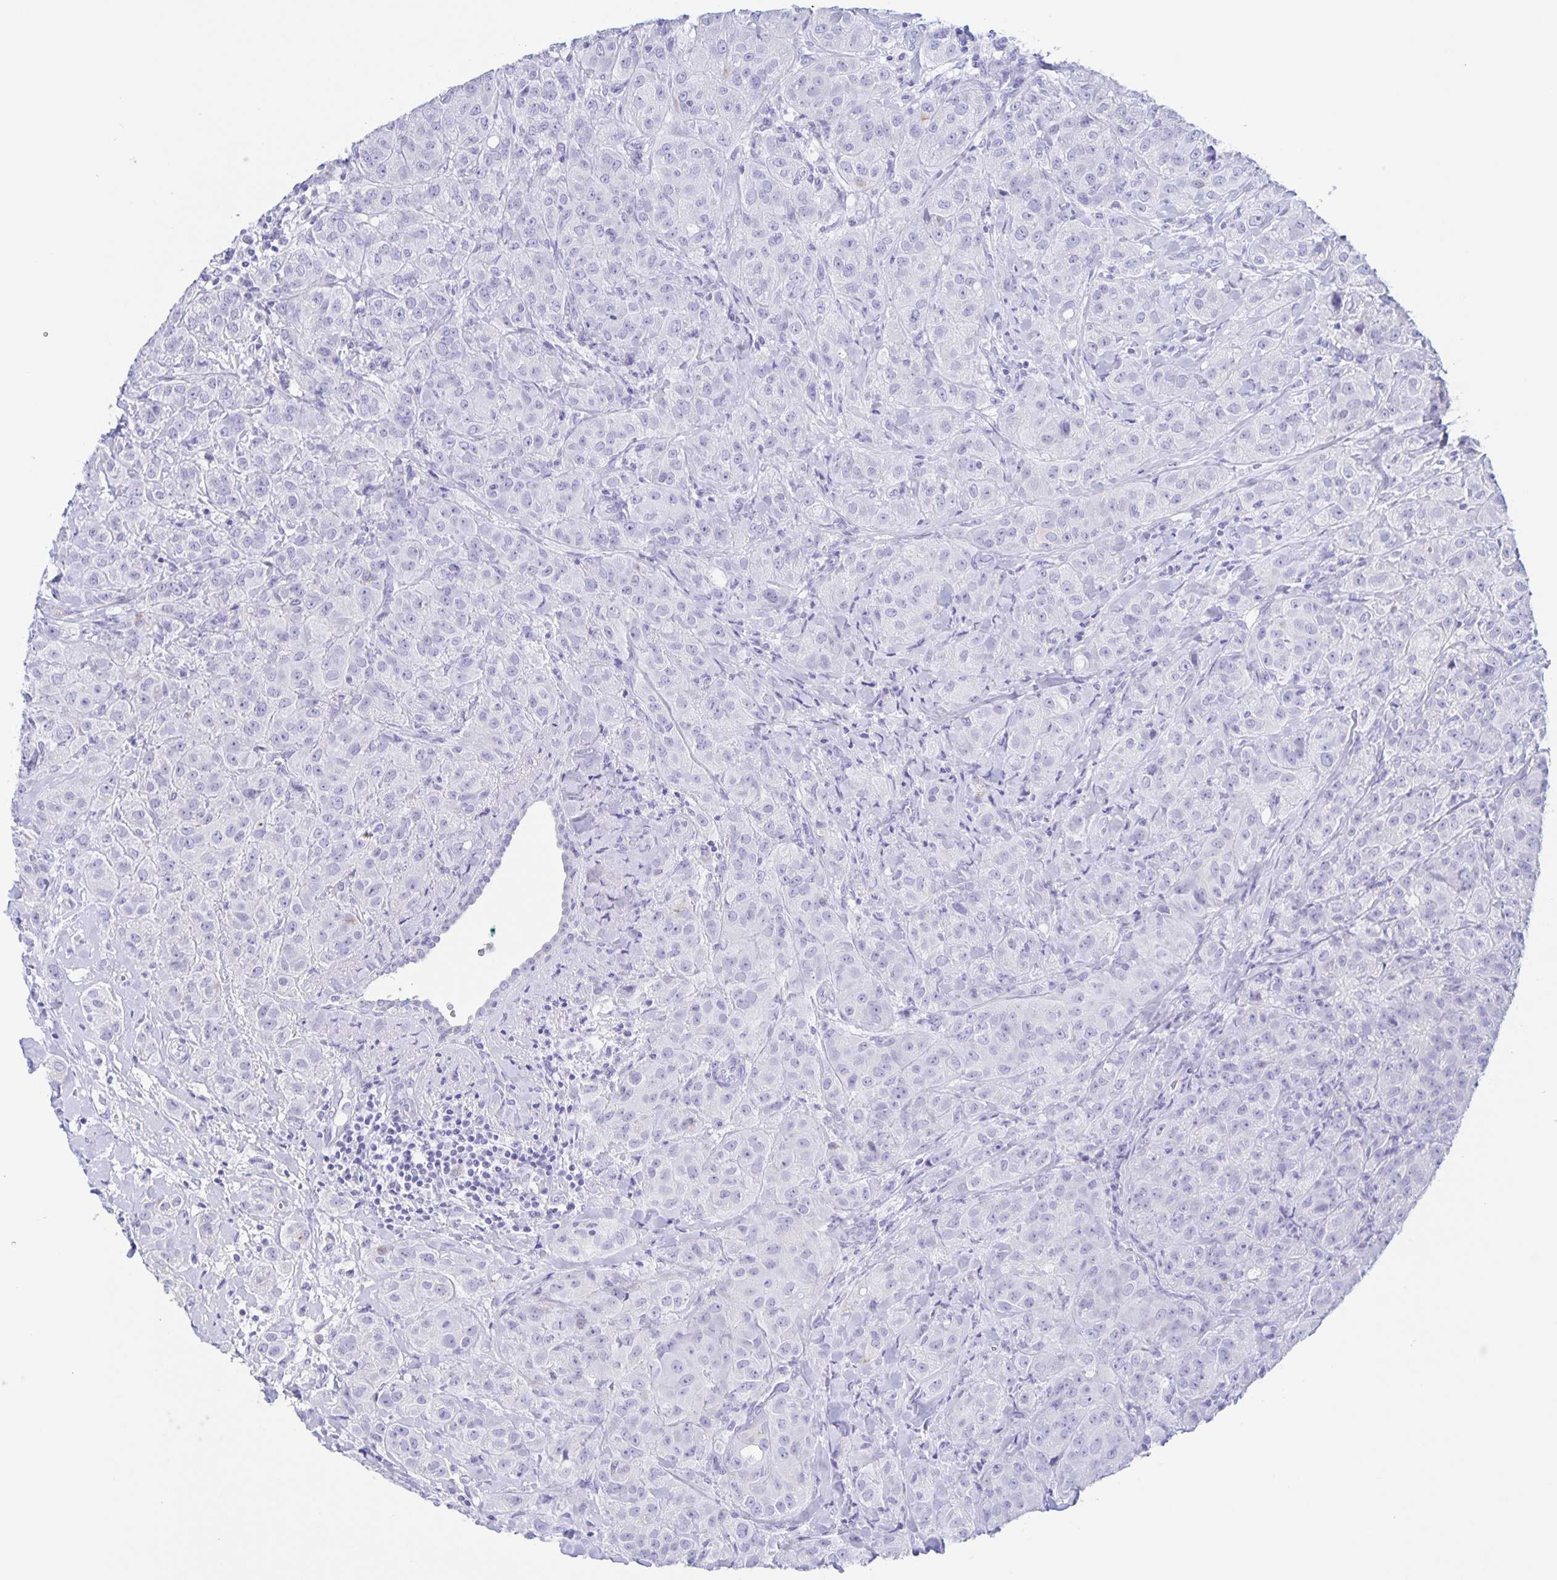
{"staining": {"intensity": "negative", "quantity": "none", "location": "none"}, "tissue": "breast cancer", "cell_type": "Tumor cells", "image_type": "cancer", "snomed": [{"axis": "morphology", "description": "Normal tissue, NOS"}, {"axis": "morphology", "description": "Duct carcinoma"}, {"axis": "topography", "description": "Breast"}], "caption": "Immunohistochemical staining of human breast cancer (intraductal carcinoma) demonstrates no significant staining in tumor cells.", "gene": "DMBT1", "patient": {"sex": "female", "age": 43}}